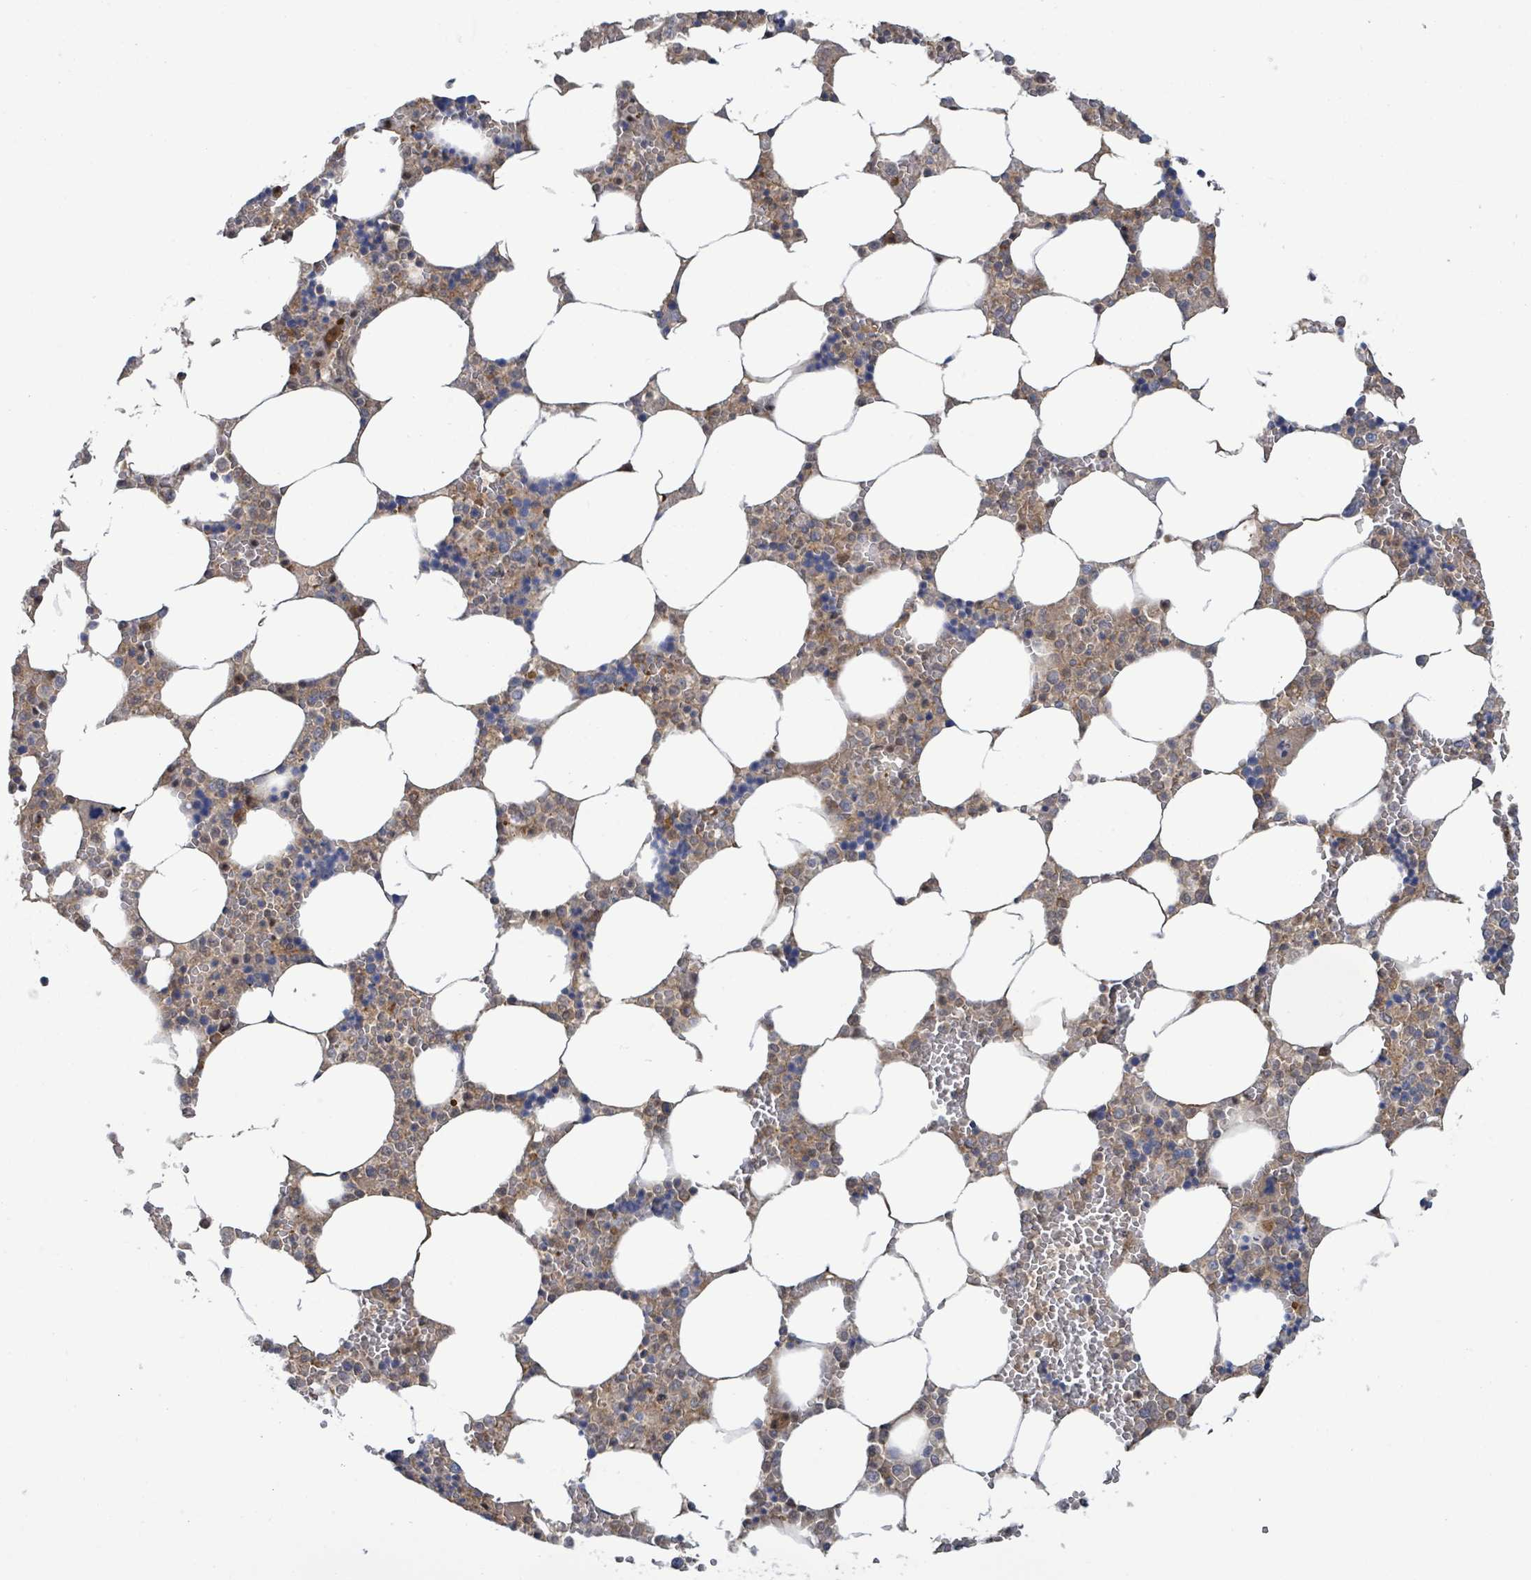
{"staining": {"intensity": "weak", "quantity": "<25%", "location": "cytoplasmic/membranous"}, "tissue": "bone marrow", "cell_type": "Hematopoietic cells", "image_type": "normal", "snomed": [{"axis": "morphology", "description": "Normal tissue, NOS"}, {"axis": "topography", "description": "Bone marrow"}], "caption": "Image shows no significant protein positivity in hematopoietic cells of normal bone marrow.", "gene": "PGAM1", "patient": {"sex": "male", "age": 64}}